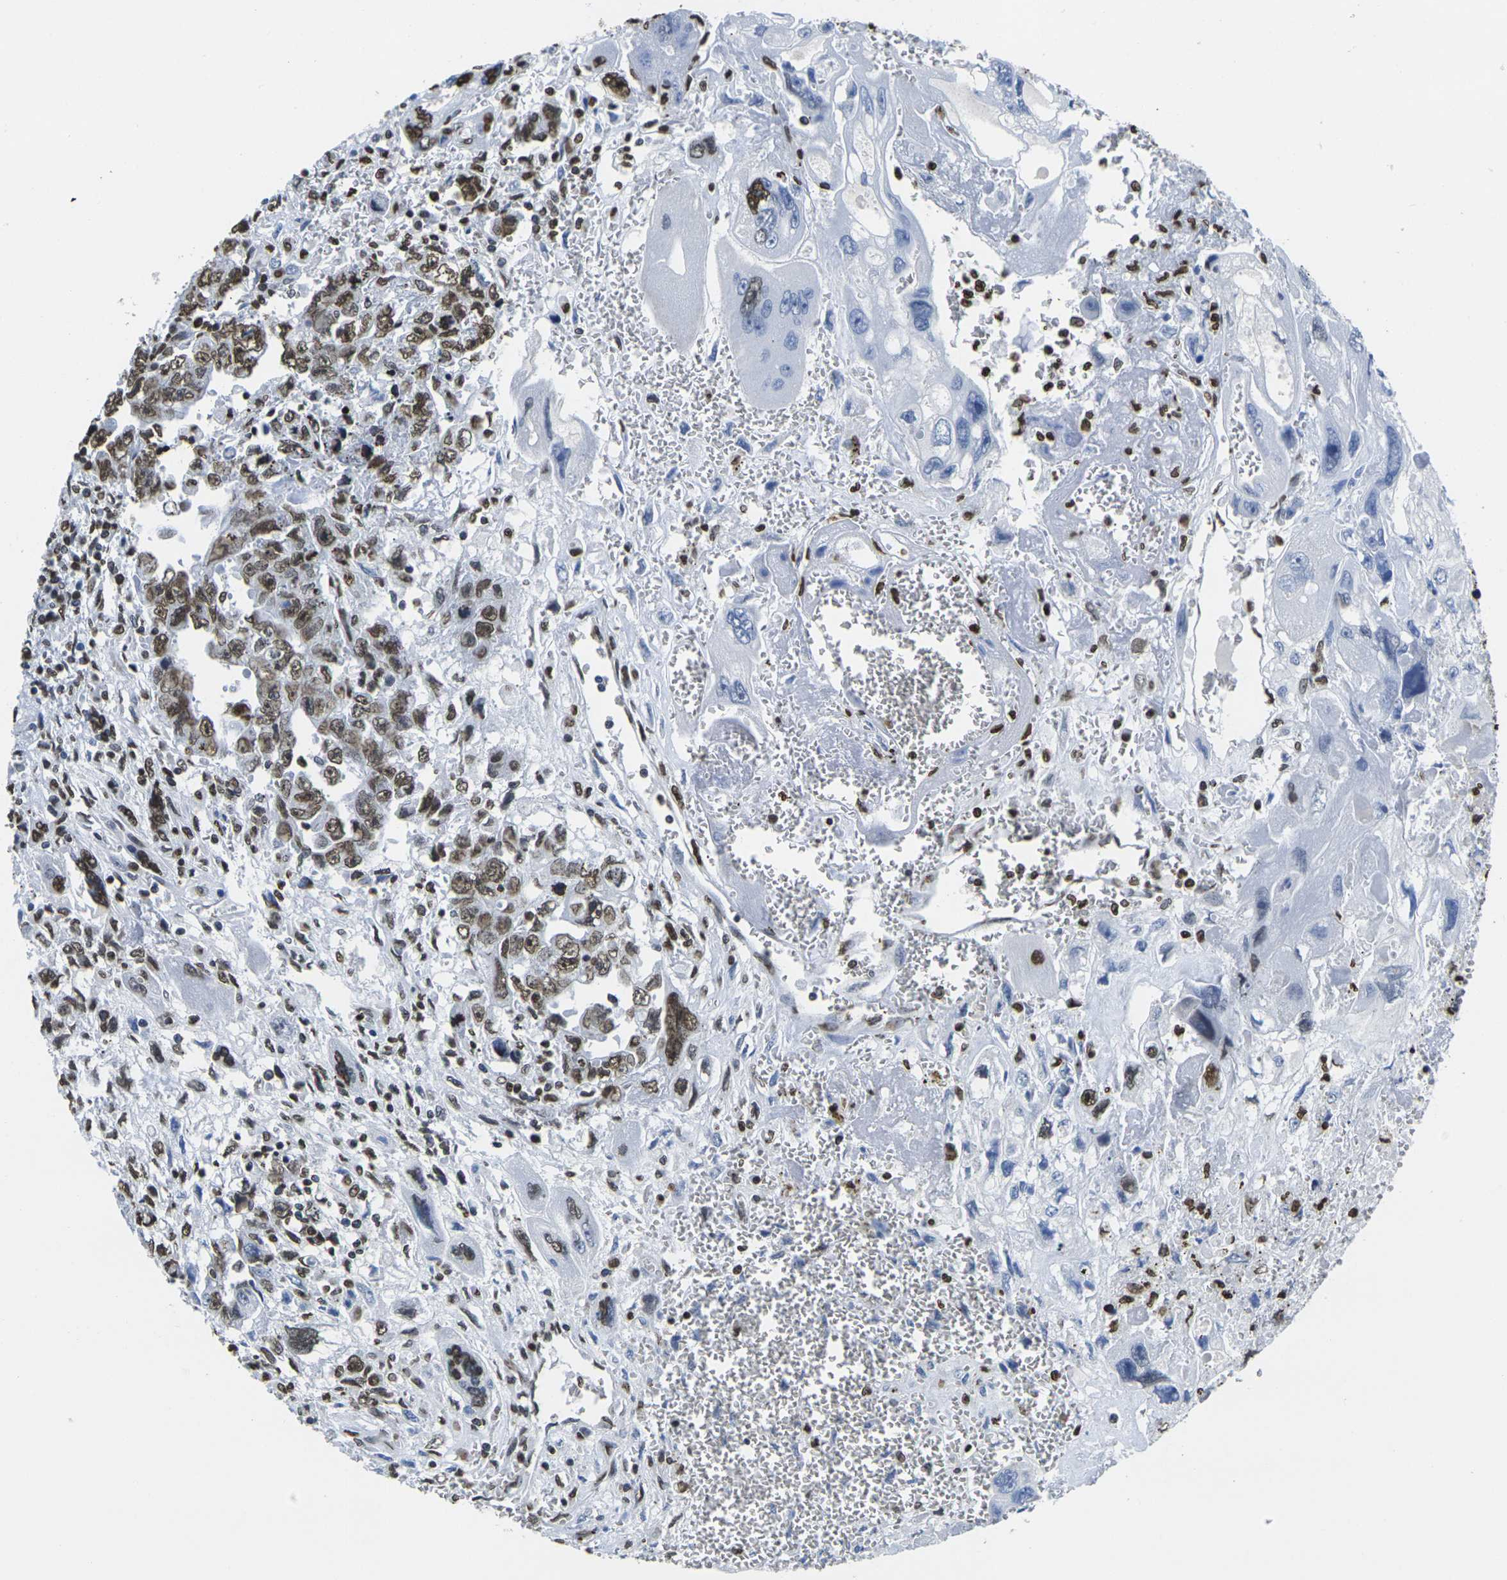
{"staining": {"intensity": "moderate", "quantity": ">75%", "location": "nuclear"}, "tissue": "testis cancer", "cell_type": "Tumor cells", "image_type": "cancer", "snomed": [{"axis": "morphology", "description": "Carcinoma, Embryonal, NOS"}, {"axis": "topography", "description": "Testis"}], "caption": "A medium amount of moderate nuclear staining is identified in about >75% of tumor cells in testis cancer tissue.", "gene": "DRAXIN", "patient": {"sex": "male", "age": 28}}